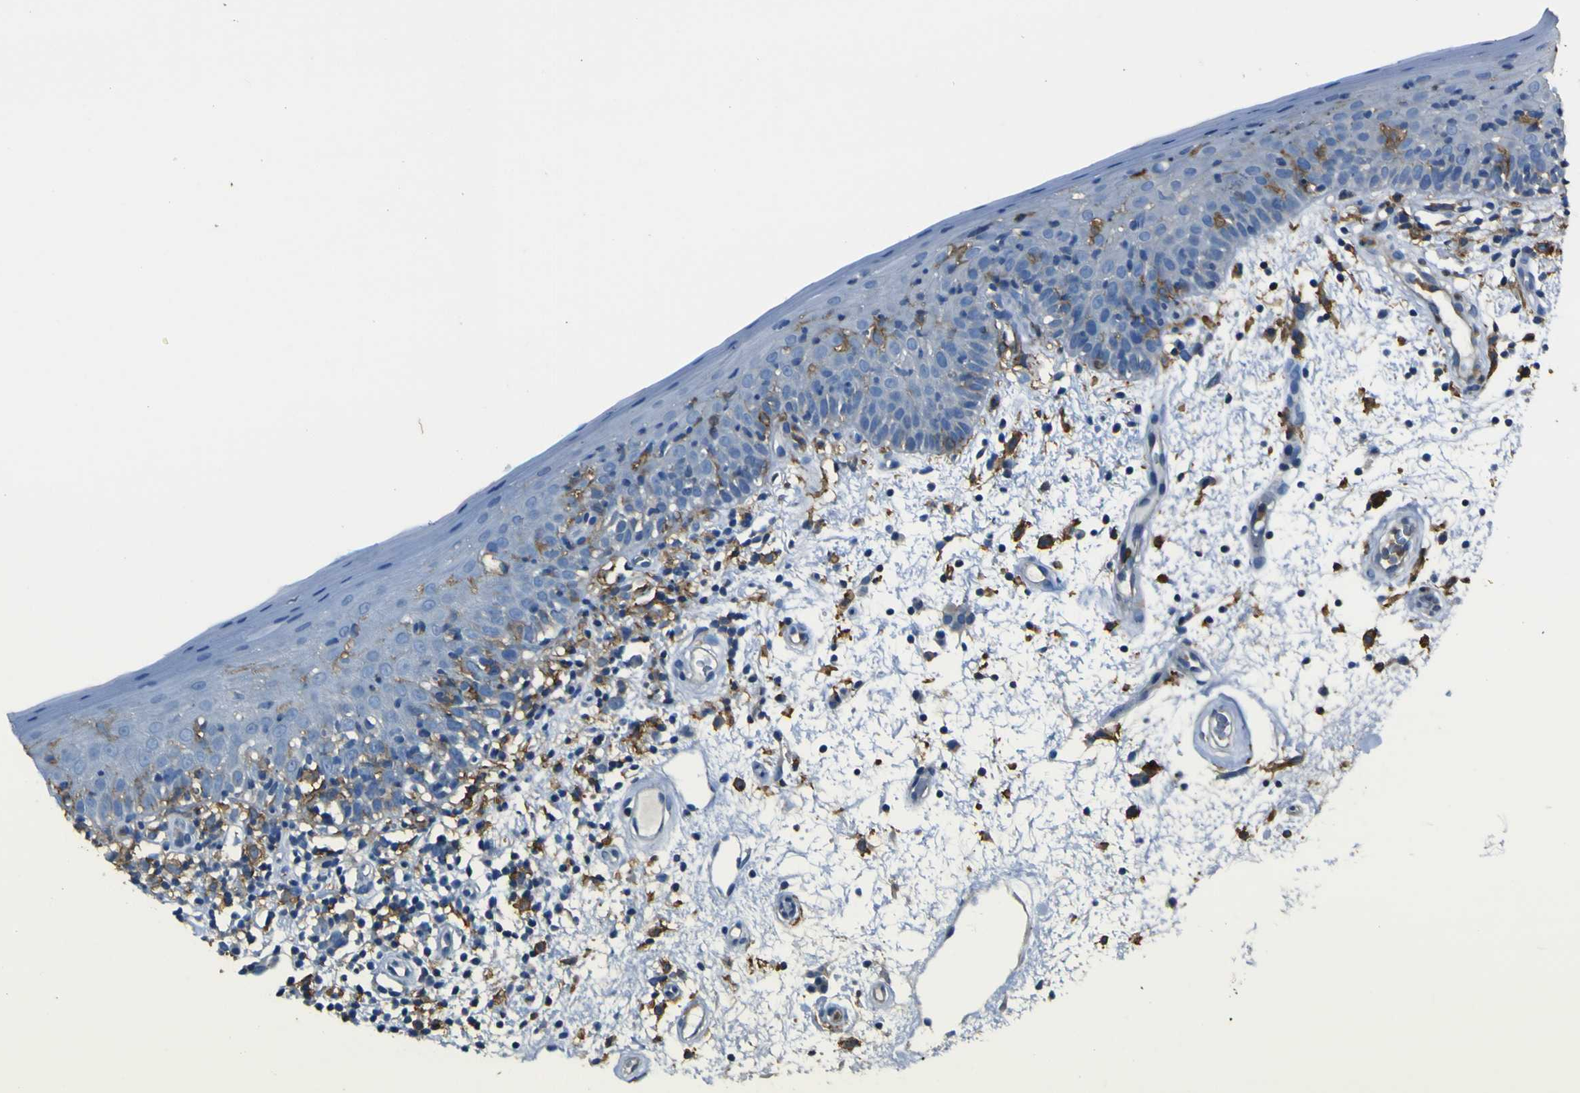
{"staining": {"intensity": "negative", "quantity": "none", "location": "none"}, "tissue": "oral mucosa", "cell_type": "Squamous epithelial cells", "image_type": "normal", "snomed": [{"axis": "morphology", "description": "Normal tissue, NOS"}, {"axis": "morphology", "description": "Squamous cell carcinoma, NOS"}, {"axis": "topography", "description": "Skeletal muscle"}, {"axis": "topography", "description": "Oral tissue"}, {"axis": "topography", "description": "Head-Neck"}], "caption": "Immunohistochemistry (IHC) histopathology image of benign oral mucosa: human oral mucosa stained with DAB displays no significant protein staining in squamous epithelial cells.", "gene": "LAIR1", "patient": {"sex": "male", "age": 71}}